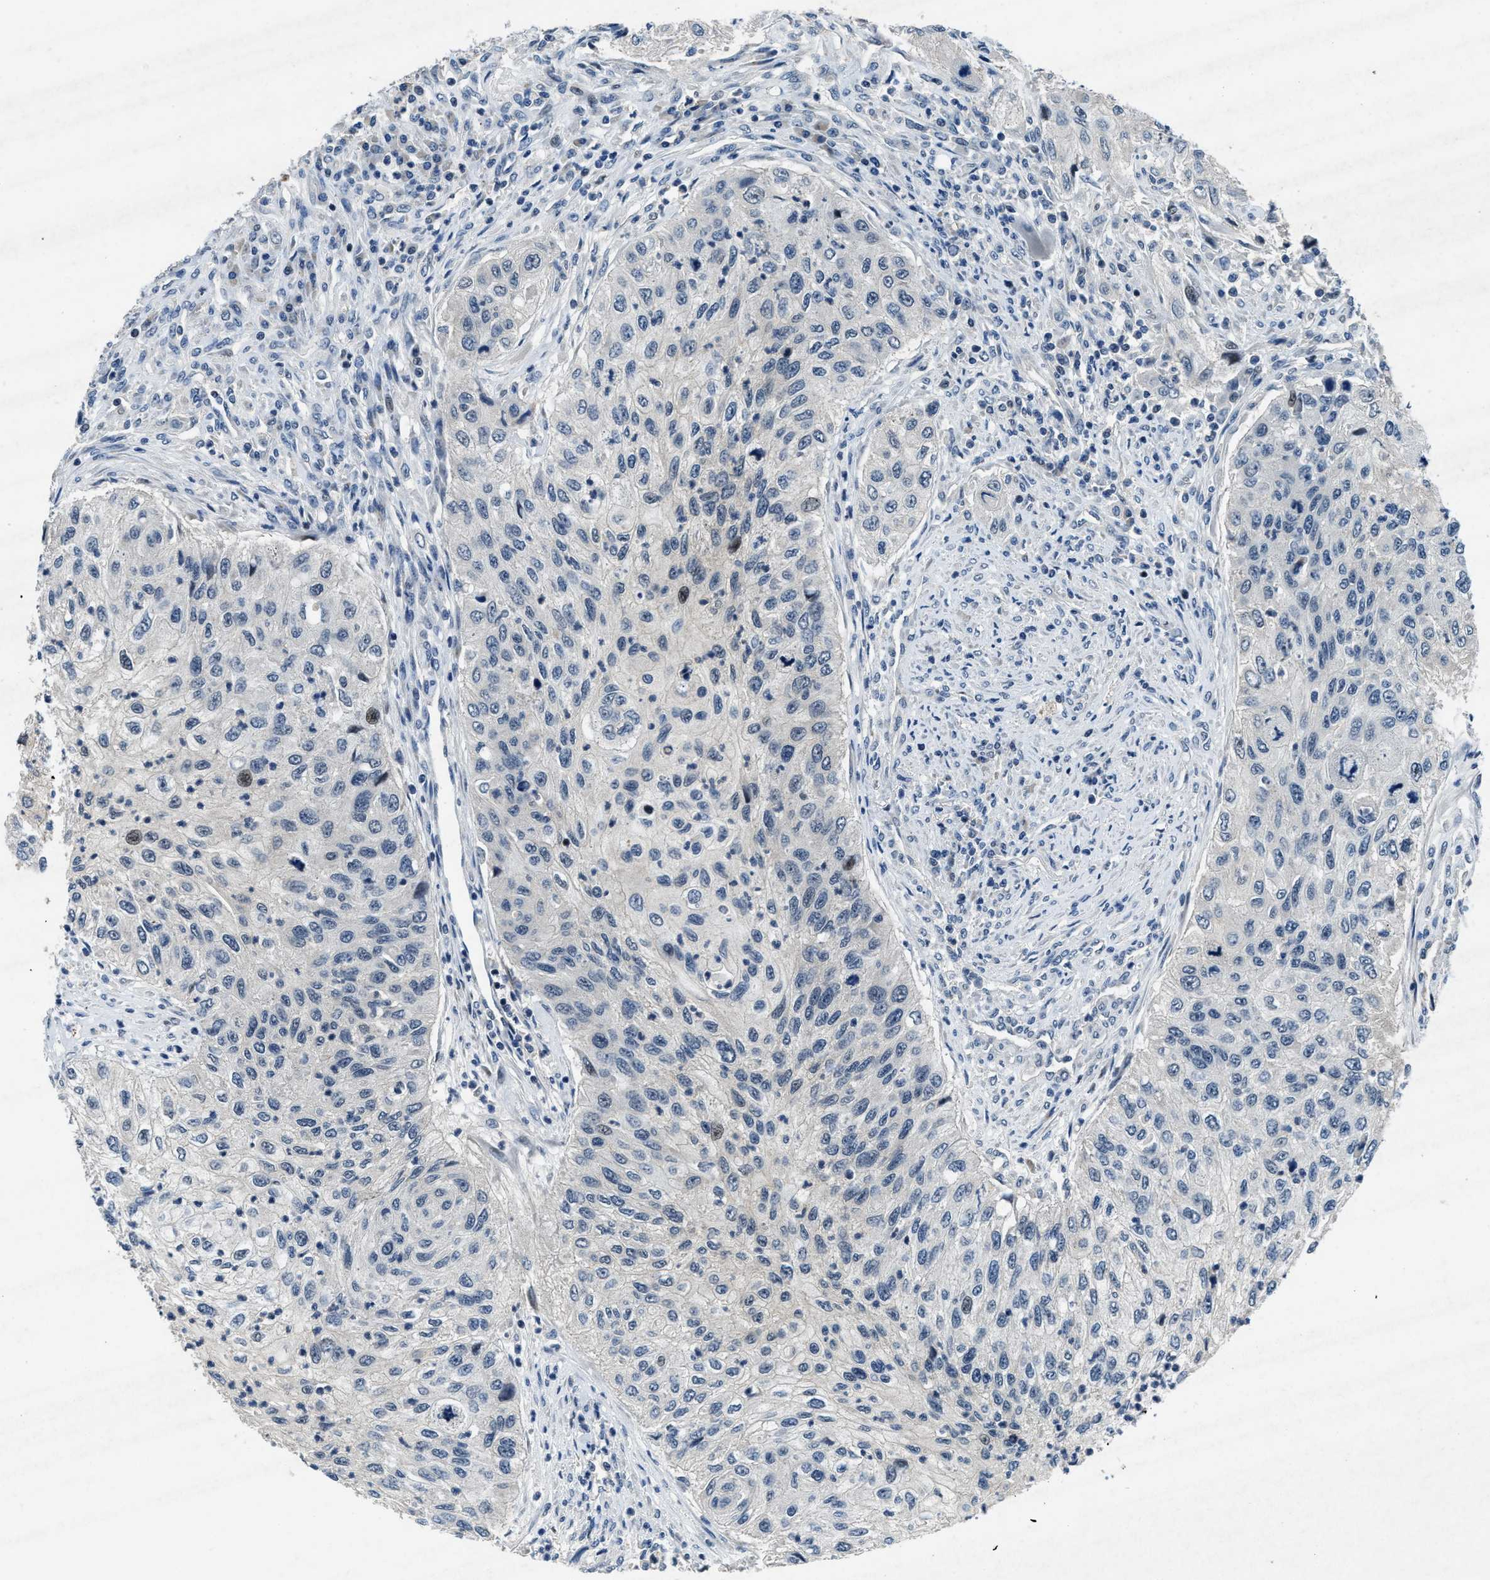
{"staining": {"intensity": "weak", "quantity": "<25%", "location": "nuclear"}, "tissue": "urothelial cancer", "cell_type": "Tumor cells", "image_type": "cancer", "snomed": [{"axis": "morphology", "description": "Urothelial carcinoma, High grade"}, {"axis": "topography", "description": "Urinary bladder"}], "caption": "There is no significant positivity in tumor cells of urothelial carcinoma (high-grade). Brightfield microscopy of immunohistochemistry stained with DAB (brown) and hematoxylin (blue), captured at high magnification.", "gene": "PHLDA1", "patient": {"sex": "female", "age": 60}}